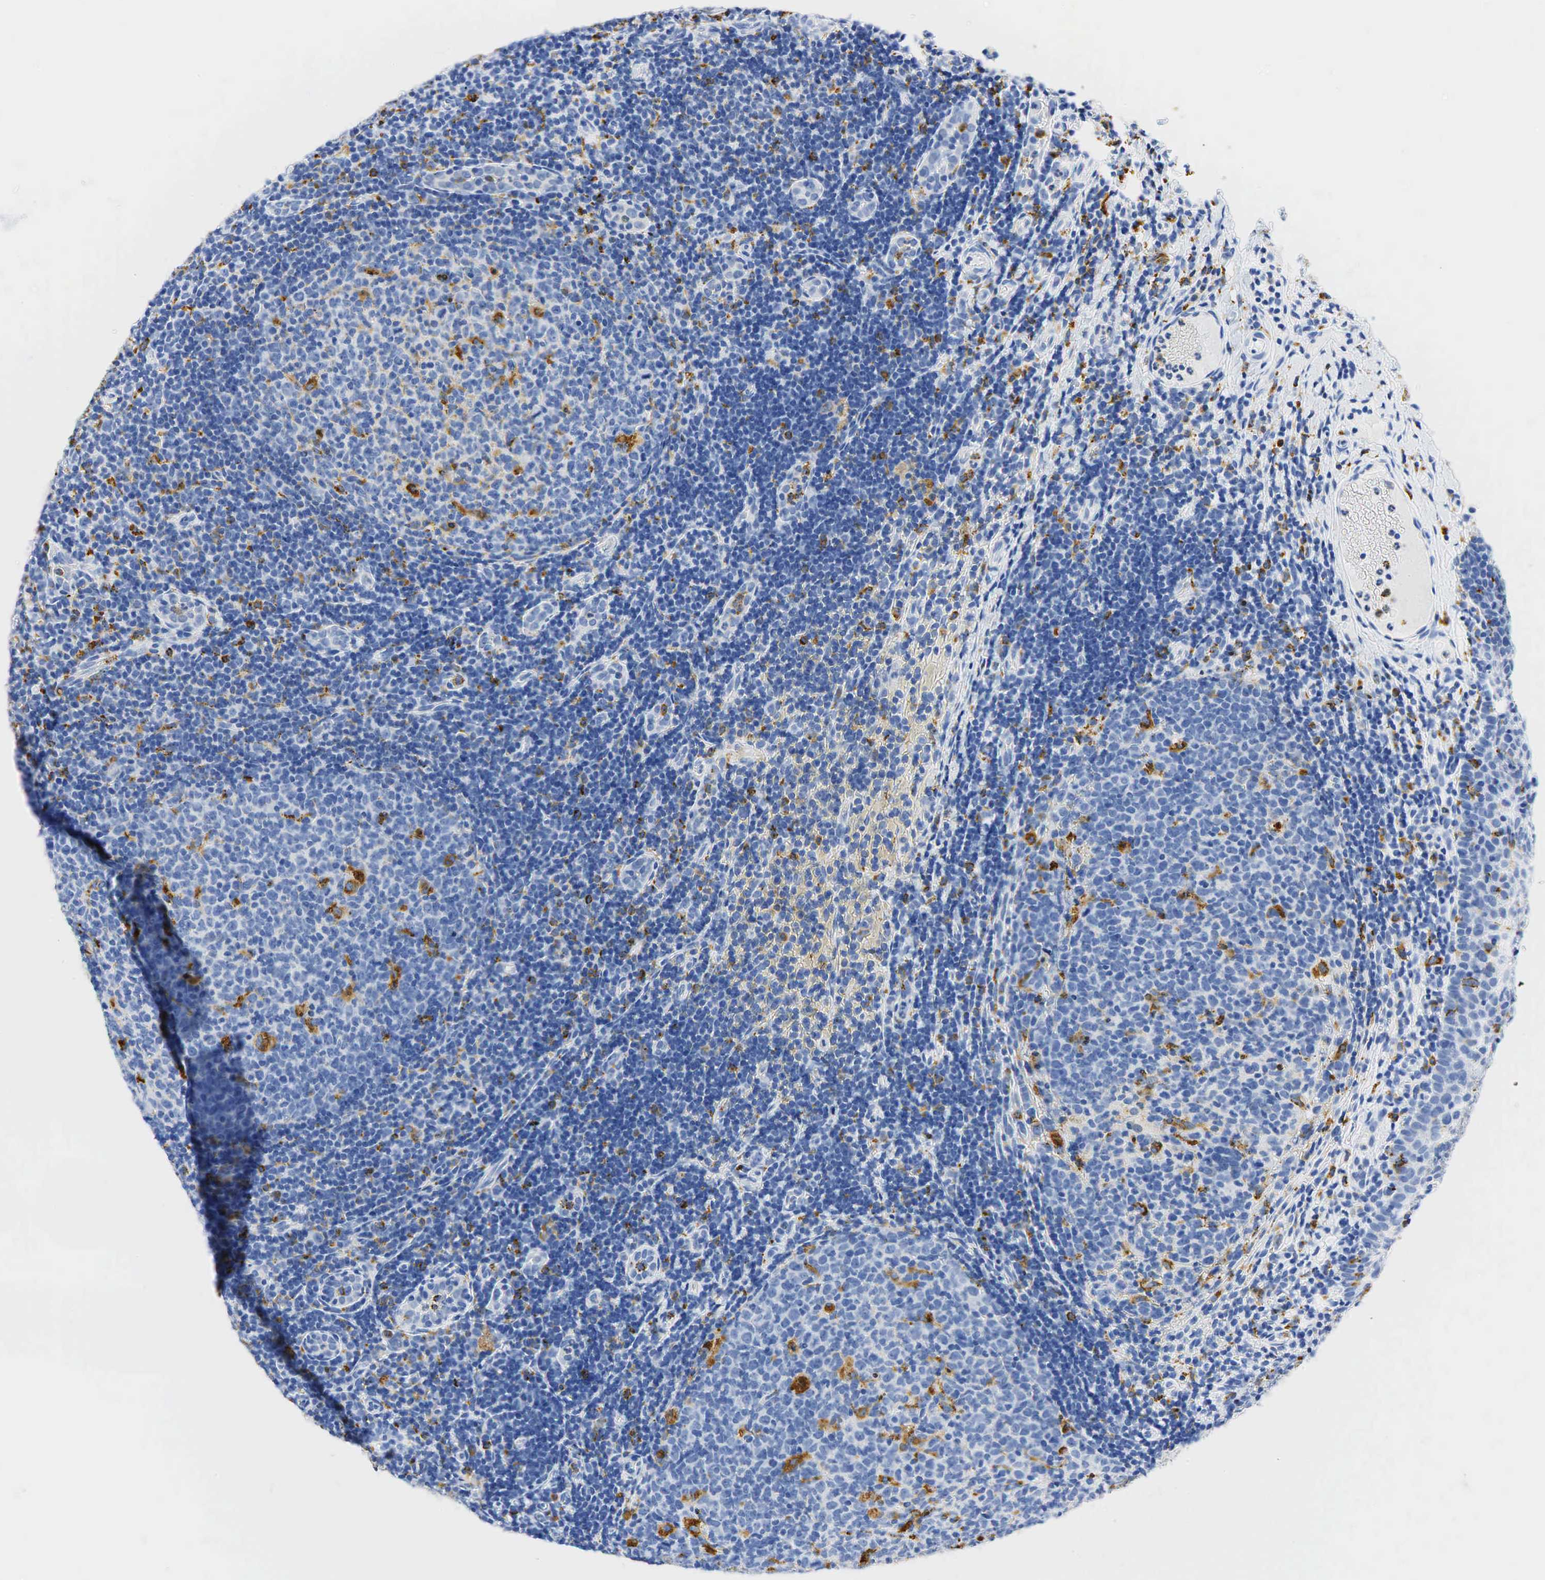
{"staining": {"intensity": "strong", "quantity": "<25%", "location": "cytoplasmic/membranous"}, "tissue": "tonsil", "cell_type": "Germinal center cells", "image_type": "normal", "snomed": [{"axis": "morphology", "description": "Normal tissue, NOS"}, {"axis": "topography", "description": "Tonsil"}], "caption": "Unremarkable tonsil displays strong cytoplasmic/membranous expression in about <25% of germinal center cells, visualized by immunohistochemistry. (IHC, brightfield microscopy, high magnification).", "gene": "CD68", "patient": {"sex": "female", "age": 3}}